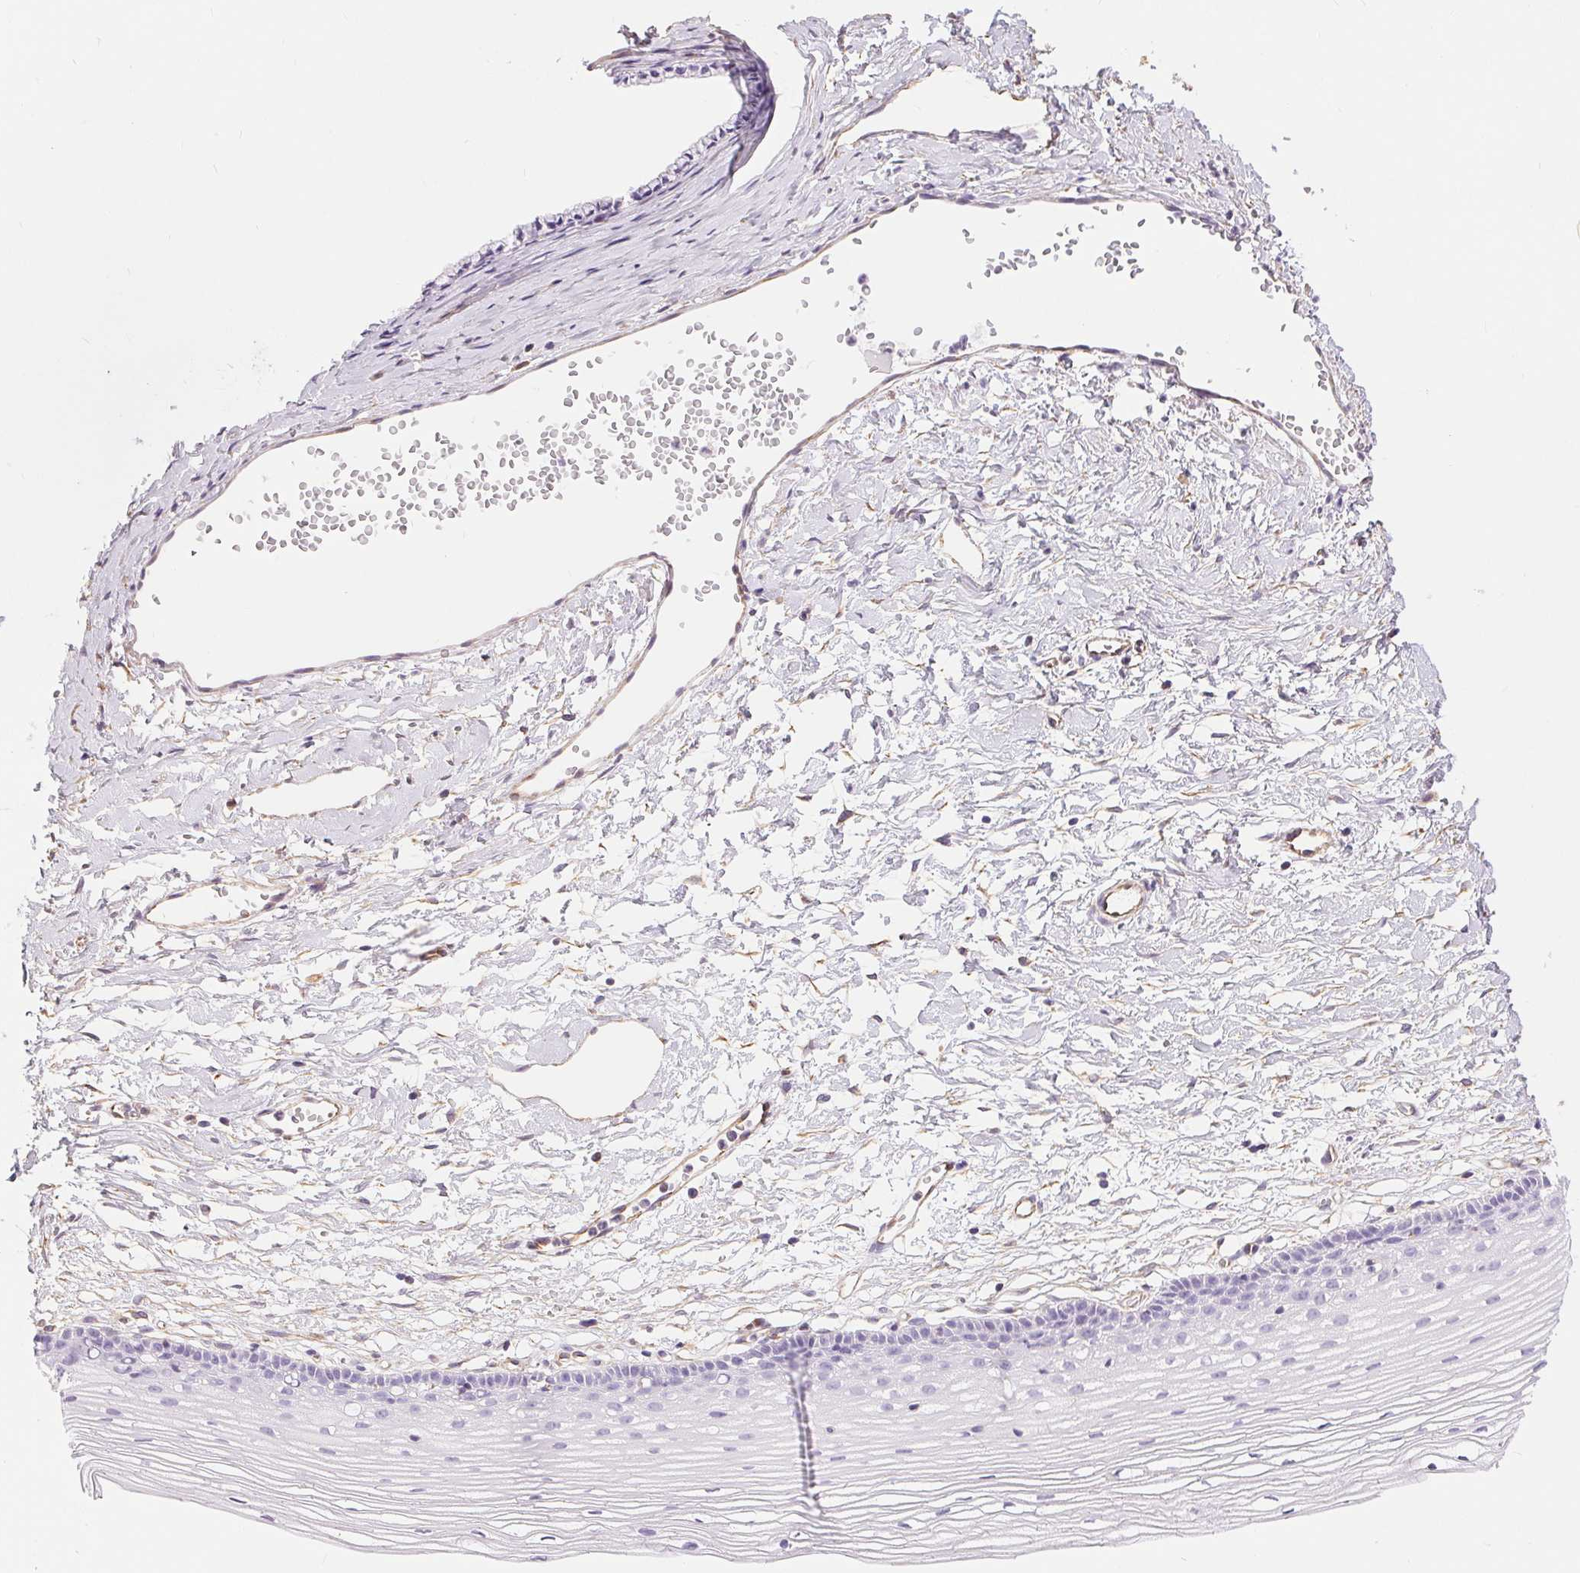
{"staining": {"intensity": "negative", "quantity": "none", "location": "none"}, "tissue": "cervix", "cell_type": "Glandular cells", "image_type": "normal", "snomed": [{"axis": "morphology", "description": "Normal tissue, NOS"}, {"axis": "topography", "description": "Cervix"}], "caption": "Immunohistochemistry (IHC) photomicrograph of normal cervix: cervix stained with DAB (3,3'-diaminobenzidine) reveals no significant protein positivity in glandular cells.", "gene": "GFAP", "patient": {"sex": "female", "age": 40}}